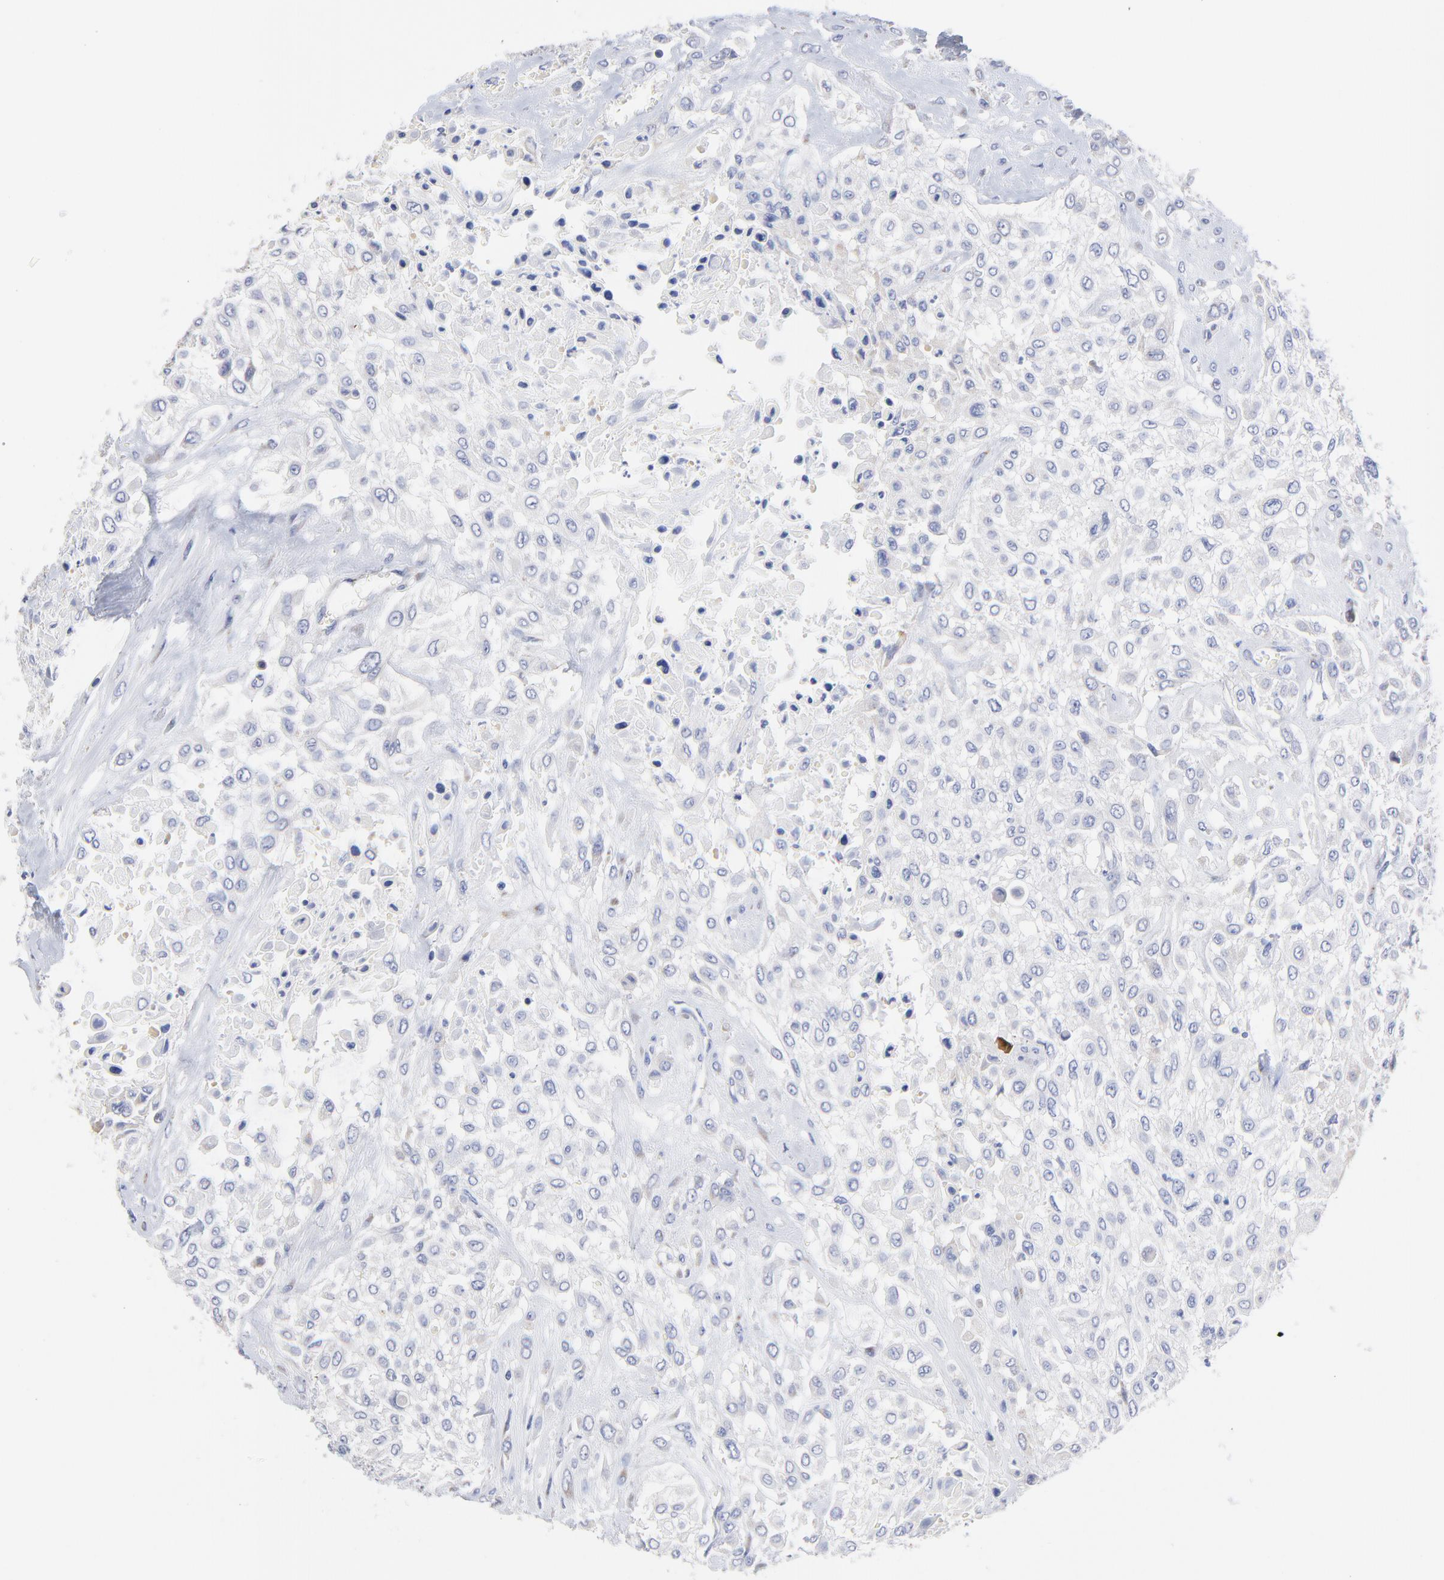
{"staining": {"intensity": "negative", "quantity": "none", "location": "none"}, "tissue": "urothelial cancer", "cell_type": "Tumor cells", "image_type": "cancer", "snomed": [{"axis": "morphology", "description": "Urothelial carcinoma, High grade"}, {"axis": "topography", "description": "Urinary bladder"}], "caption": "High-grade urothelial carcinoma was stained to show a protein in brown. There is no significant positivity in tumor cells.", "gene": "LAX1", "patient": {"sex": "male", "age": 57}}